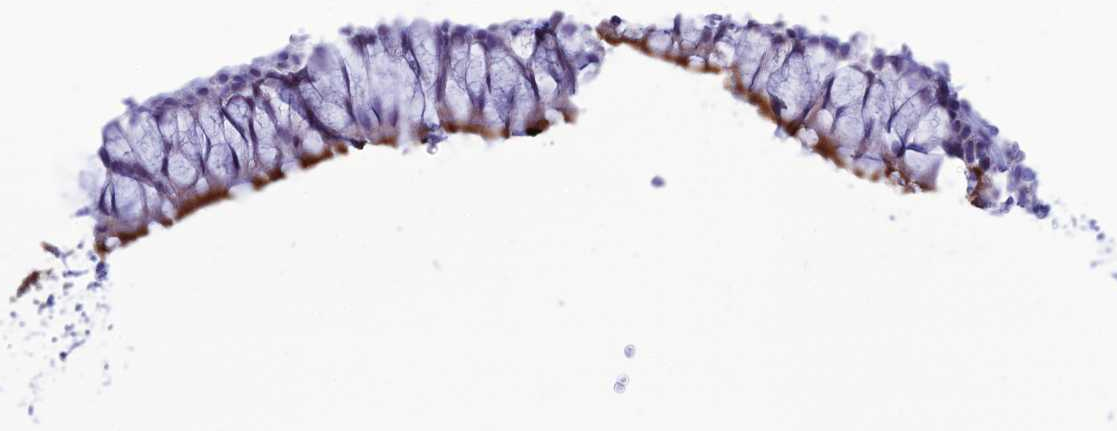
{"staining": {"intensity": "strong", "quantity": "<25%", "location": "cytoplasmic/membranous"}, "tissue": "nasopharynx", "cell_type": "Respiratory epithelial cells", "image_type": "normal", "snomed": [{"axis": "morphology", "description": "Normal tissue, NOS"}, {"axis": "morphology", "description": "Inflammation, NOS"}, {"axis": "morphology", "description": "Malignant melanoma, Metastatic site"}, {"axis": "topography", "description": "Nasopharynx"}], "caption": "This micrograph exhibits benign nasopharynx stained with immunohistochemistry to label a protein in brown. The cytoplasmic/membranous of respiratory epithelial cells show strong positivity for the protein. Nuclei are counter-stained blue.", "gene": "CFAP210", "patient": {"sex": "male", "age": 70}}